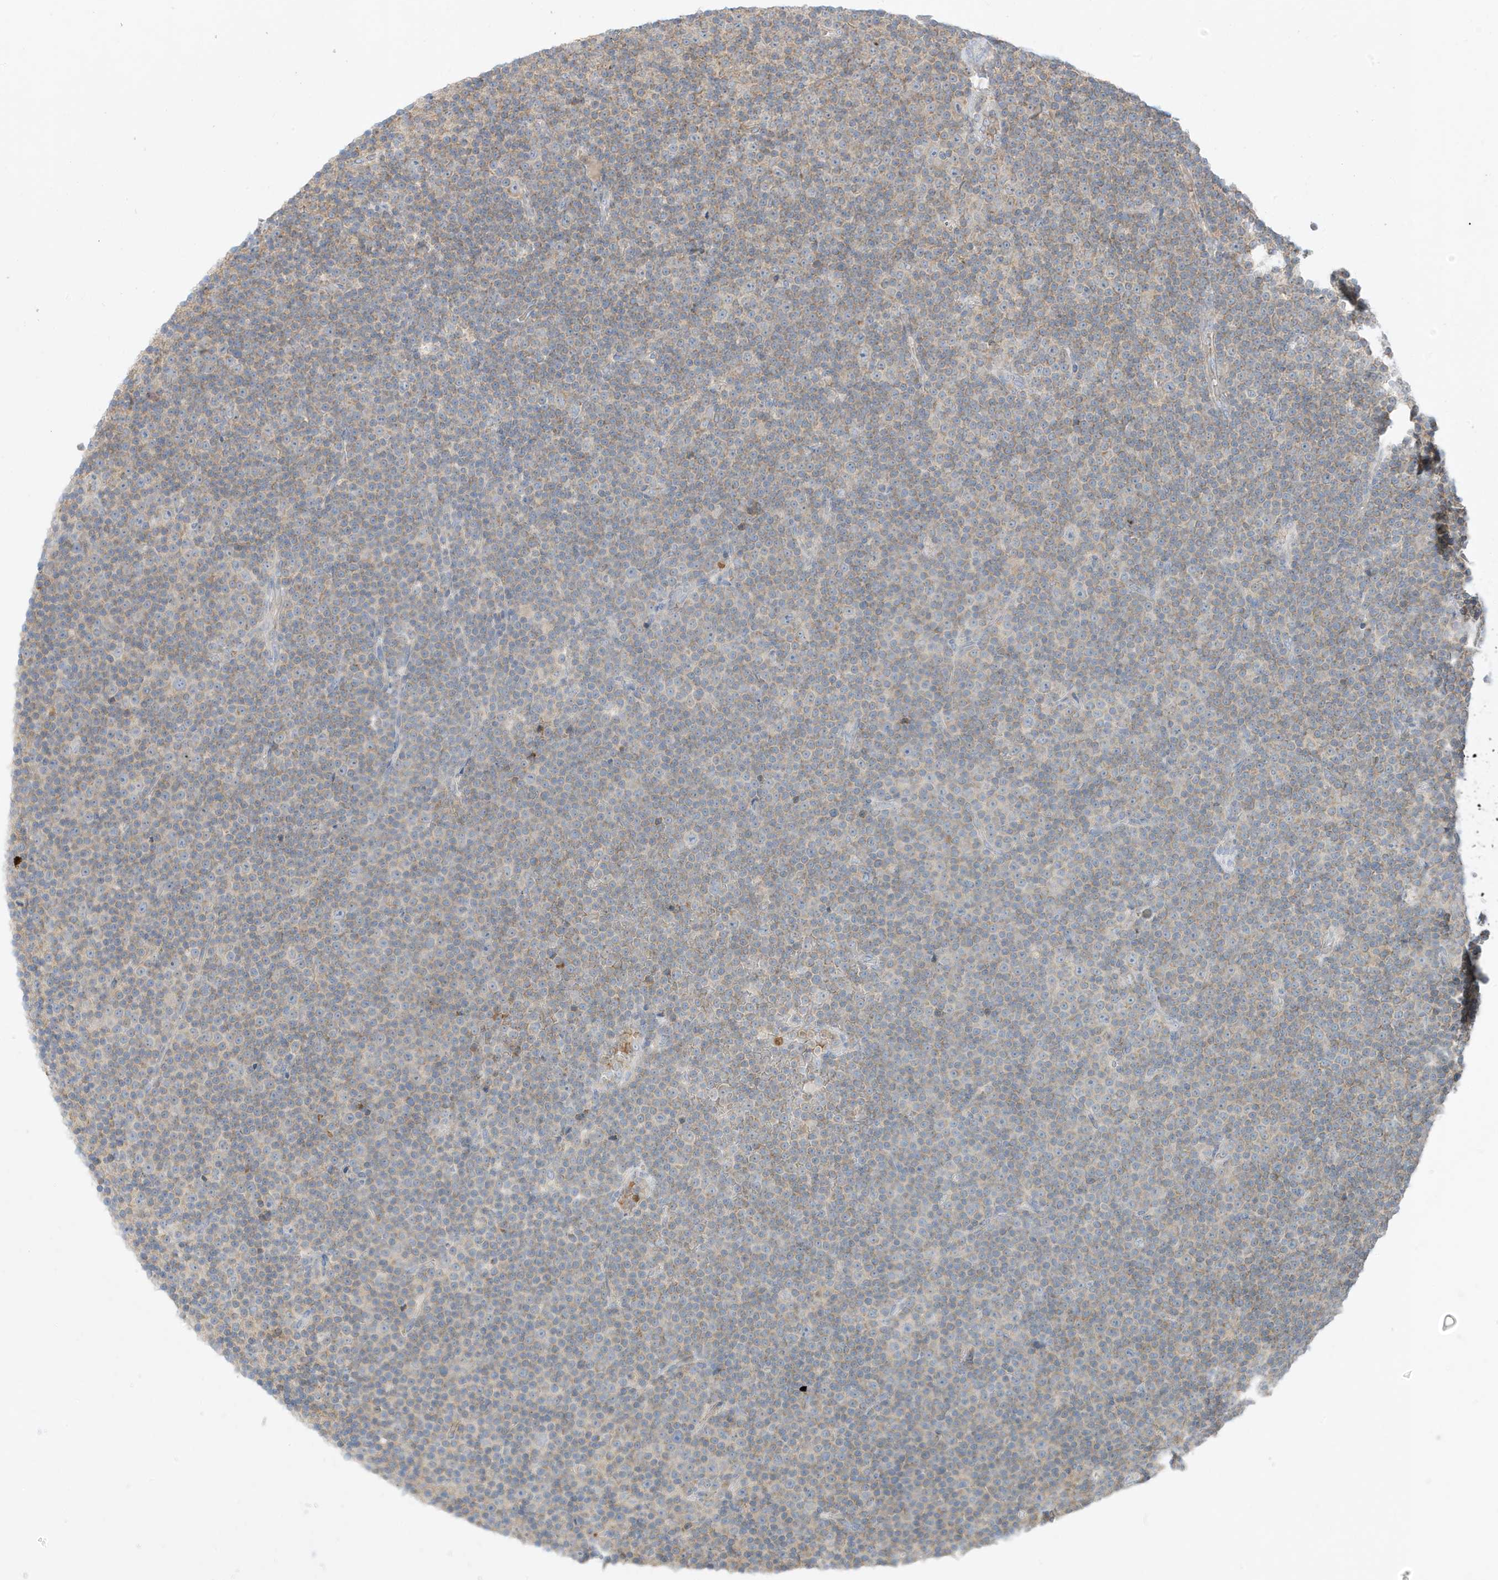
{"staining": {"intensity": "weak", "quantity": "25%-75%", "location": "cytoplasmic/membranous"}, "tissue": "lymphoma", "cell_type": "Tumor cells", "image_type": "cancer", "snomed": [{"axis": "morphology", "description": "Malignant lymphoma, non-Hodgkin's type, Low grade"}, {"axis": "topography", "description": "Lymph node"}], "caption": "Immunohistochemical staining of low-grade malignant lymphoma, non-Hodgkin's type reveals weak cytoplasmic/membranous protein staining in about 25%-75% of tumor cells. (DAB IHC with brightfield microscopy, high magnification).", "gene": "NPPC", "patient": {"sex": "female", "age": 67}}